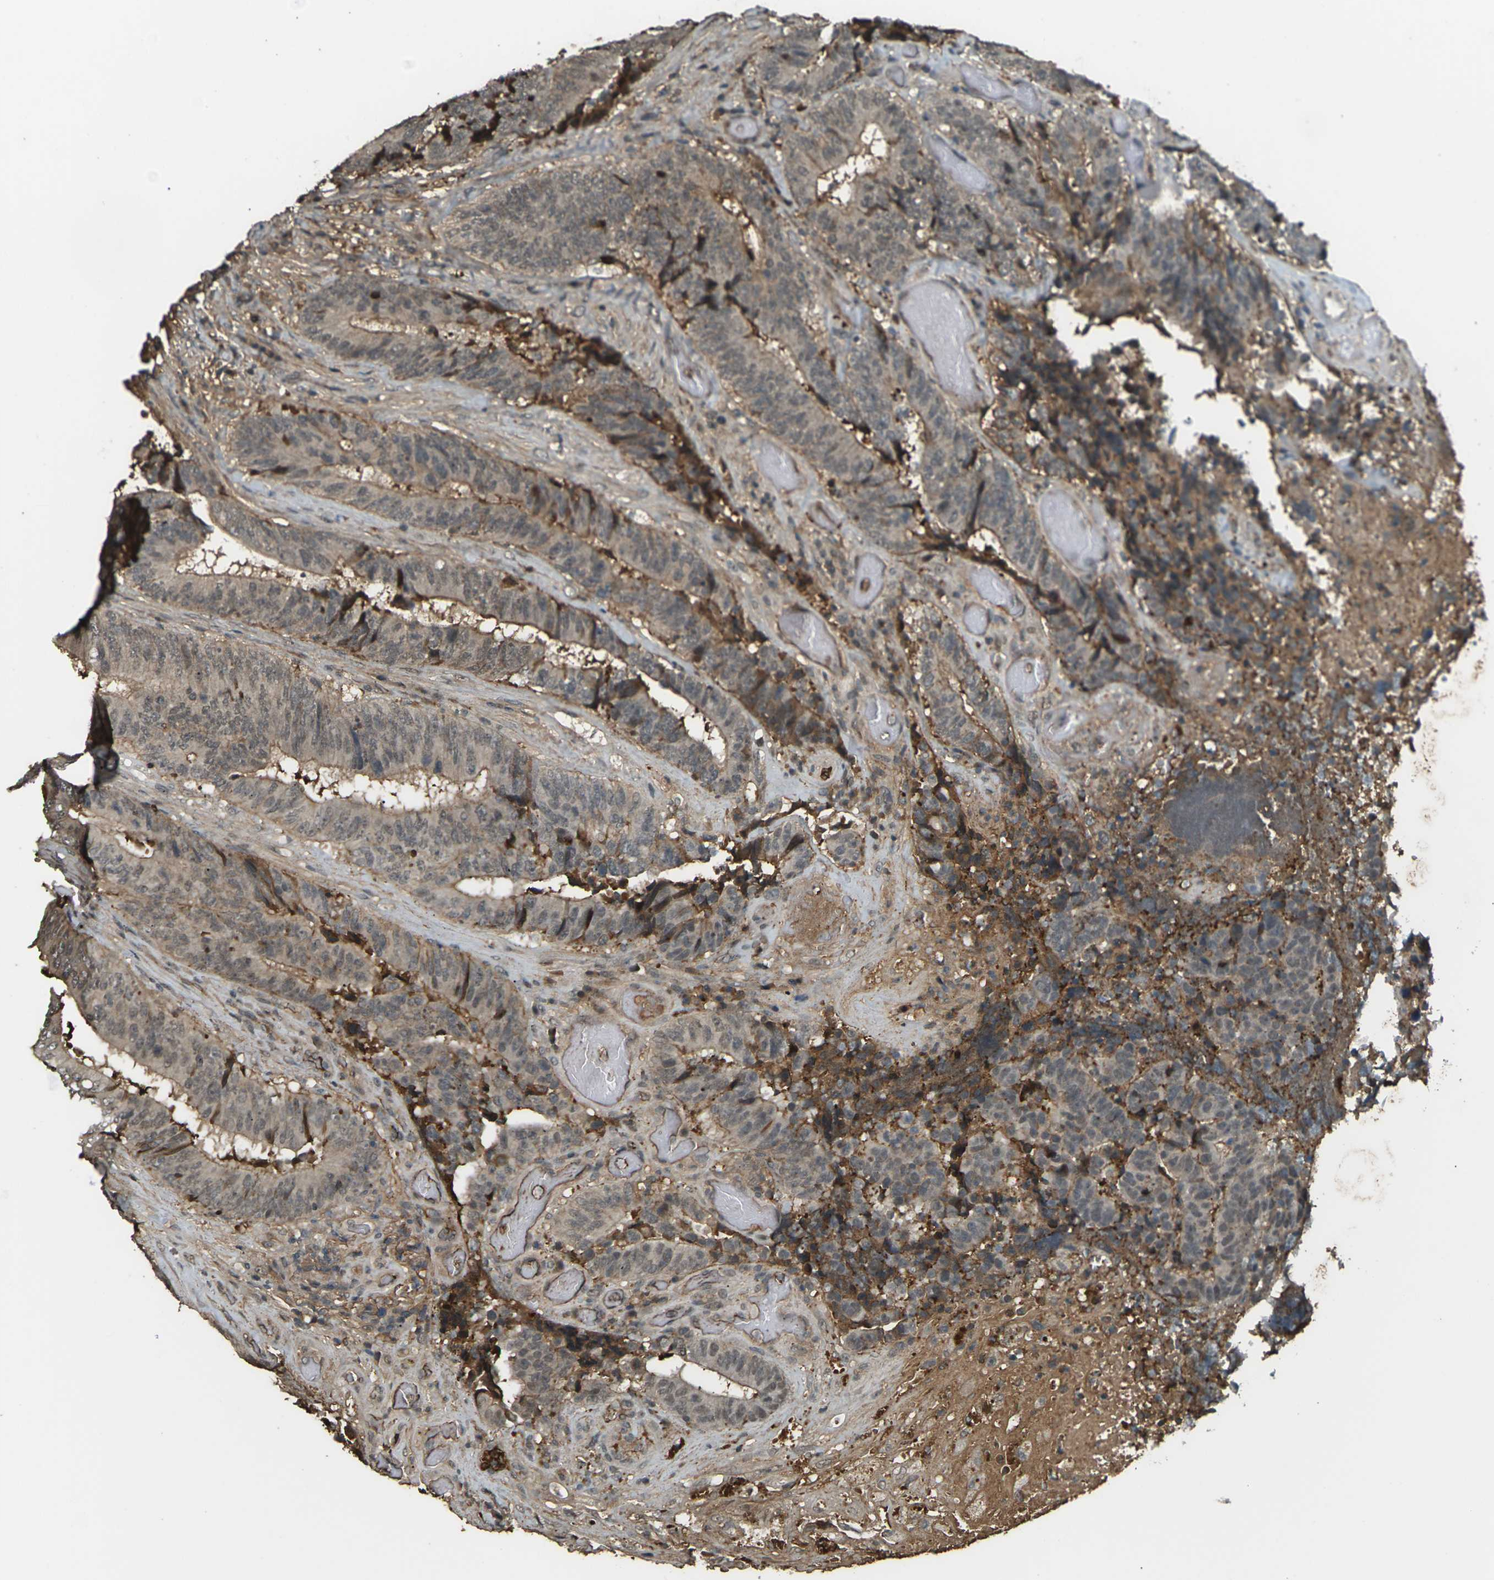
{"staining": {"intensity": "moderate", "quantity": "25%-75%", "location": "cytoplasmic/membranous"}, "tissue": "colorectal cancer", "cell_type": "Tumor cells", "image_type": "cancer", "snomed": [{"axis": "morphology", "description": "Adenocarcinoma, NOS"}, {"axis": "topography", "description": "Rectum"}], "caption": "A brown stain labels moderate cytoplasmic/membranous staining of a protein in human colorectal cancer tumor cells. The protein is stained brown, and the nuclei are stained in blue (DAB (3,3'-diaminobenzidine) IHC with brightfield microscopy, high magnification).", "gene": "CYP1B1", "patient": {"sex": "male", "age": 72}}